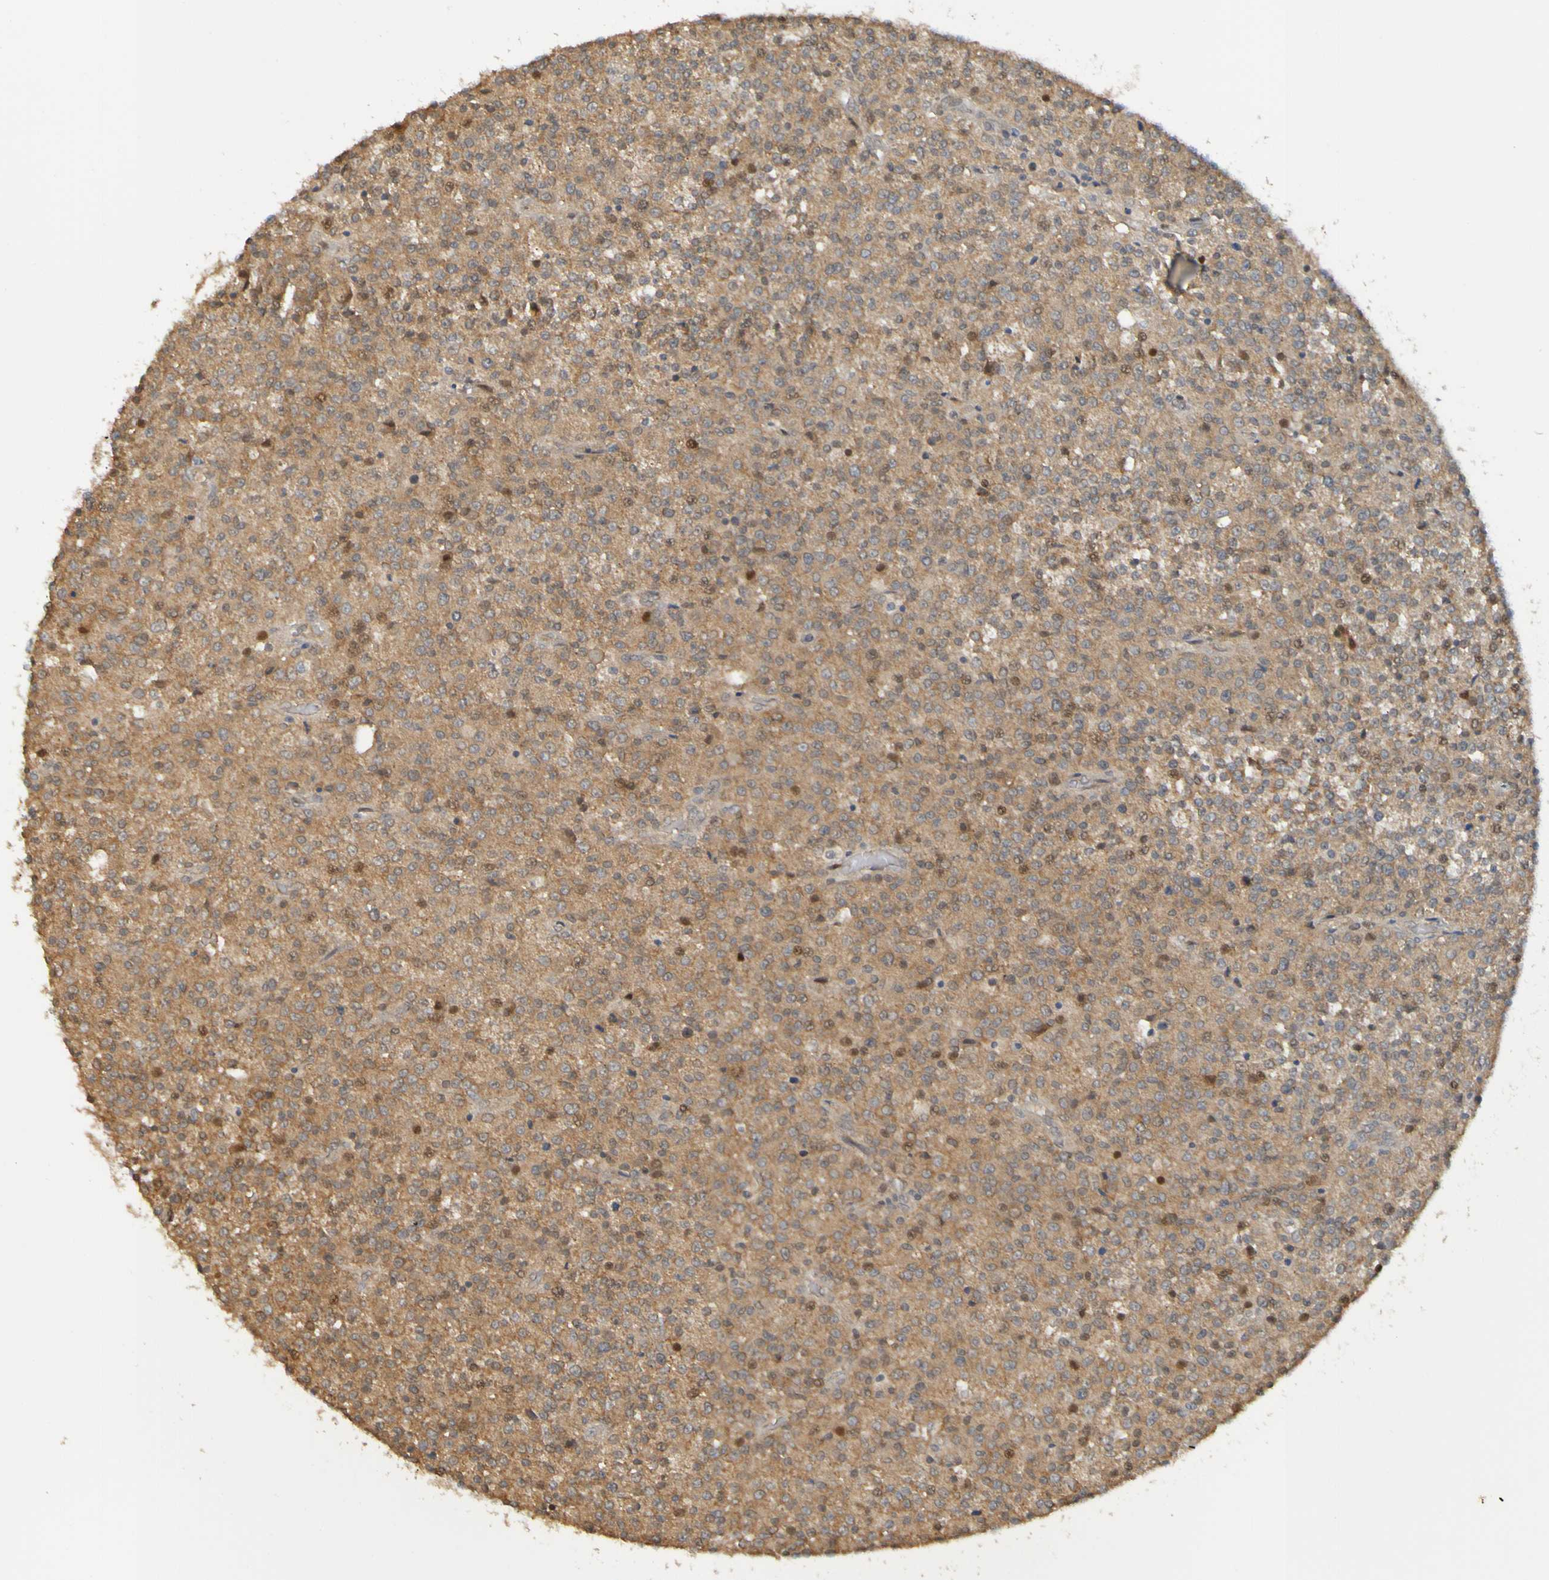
{"staining": {"intensity": "moderate", "quantity": ">75%", "location": "cytoplasmic/membranous"}, "tissue": "testis cancer", "cell_type": "Tumor cells", "image_type": "cancer", "snomed": [{"axis": "morphology", "description": "Seminoma, NOS"}, {"axis": "topography", "description": "Testis"}], "caption": "Protein staining by immunohistochemistry (IHC) displays moderate cytoplasmic/membranous positivity in about >75% of tumor cells in testis cancer (seminoma). (DAB = brown stain, brightfield microscopy at high magnification).", "gene": "NAV2", "patient": {"sex": "male", "age": 59}}